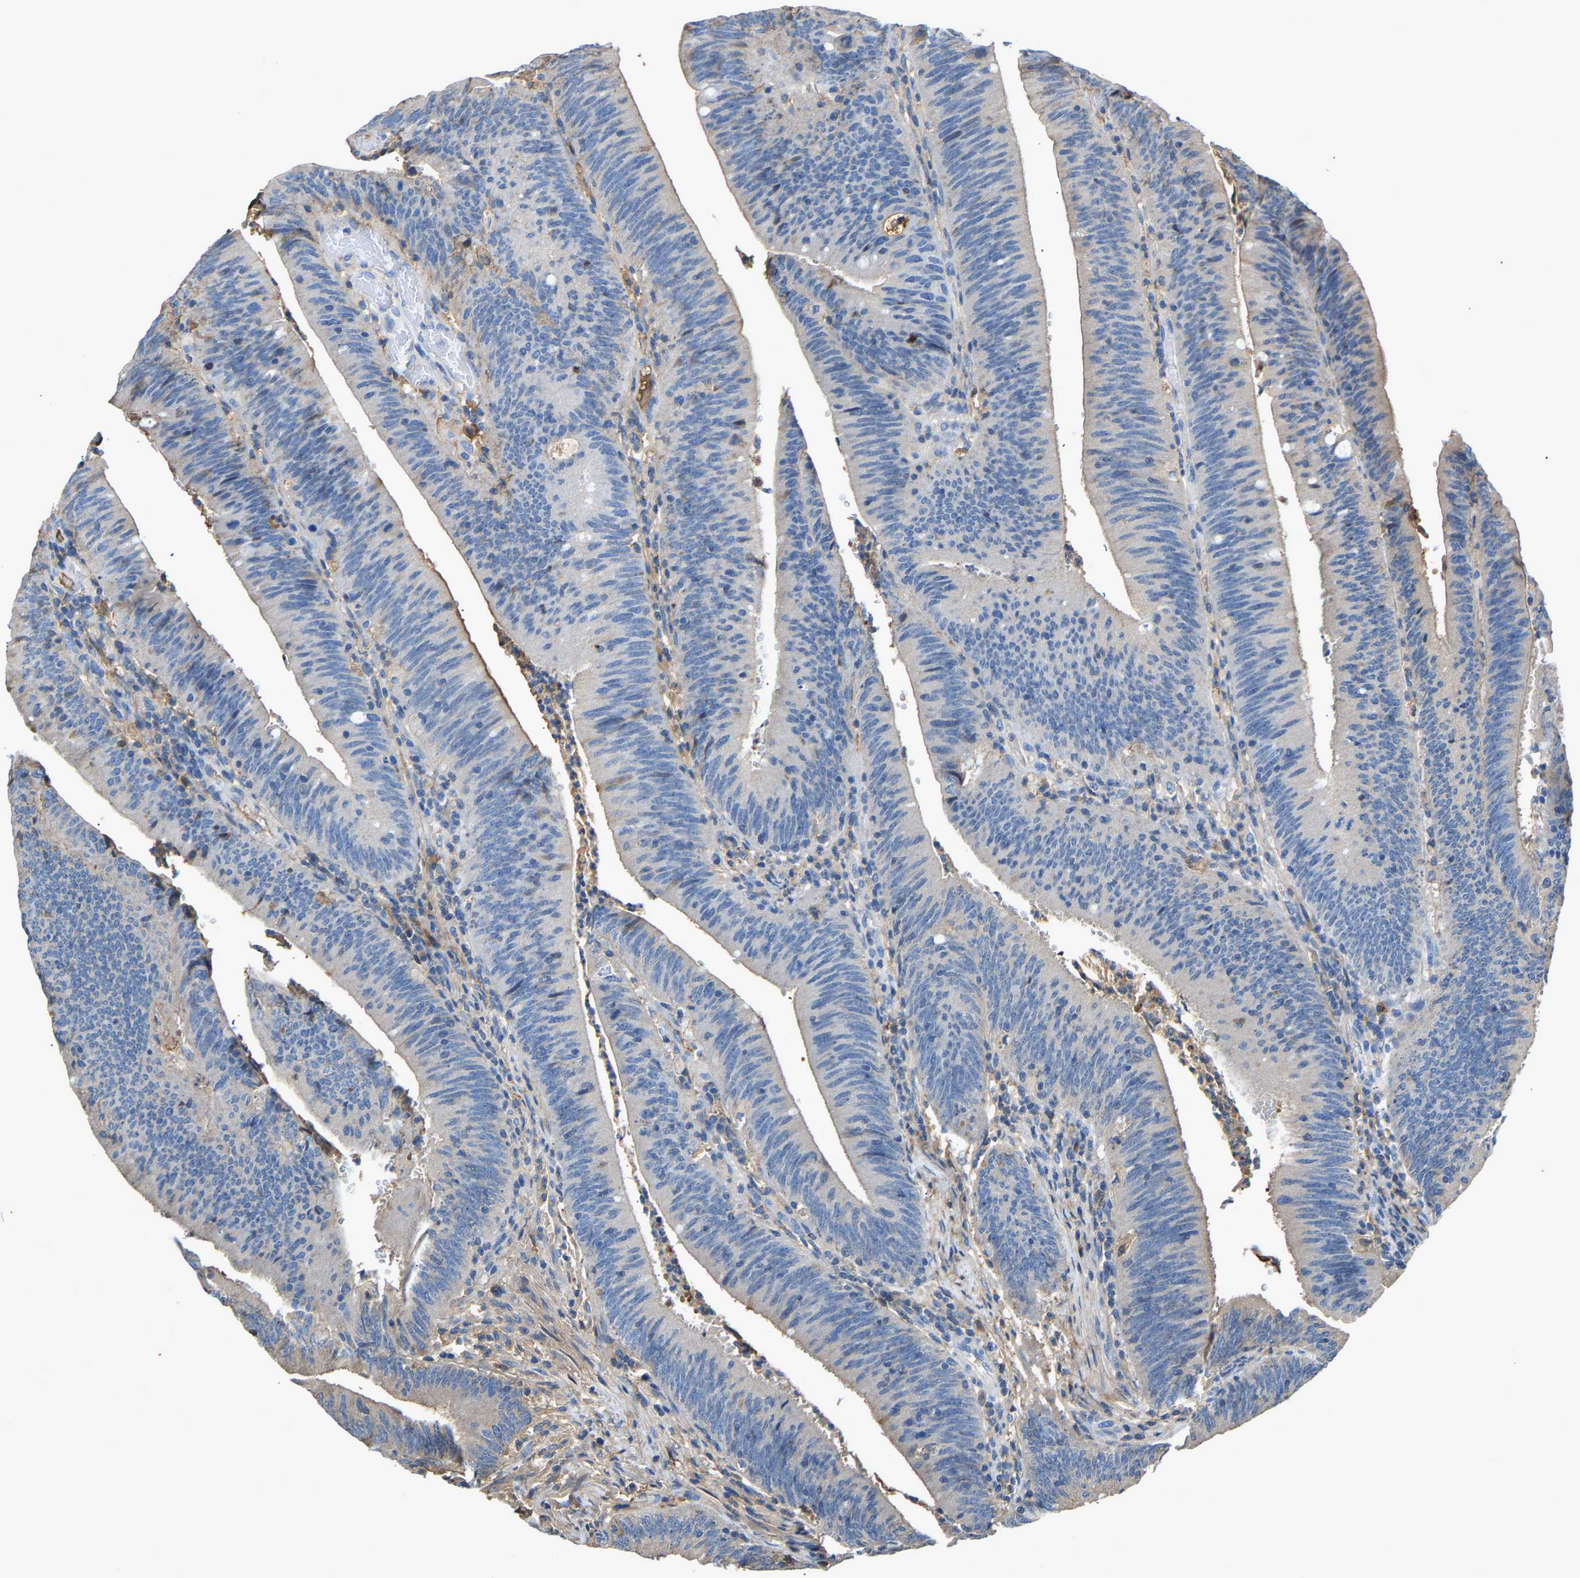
{"staining": {"intensity": "moderate", "quantity": "<25%", "location": "cytoplasmic/membranous"}, "tissue": "colorectal cancer", "cell_type": "Tumor cells", "image_type": "cancer", "snomed": [{"axis": "morphology", "description": "Normal tissue, NOS"}, {"axis": "morphology", "description": "Adenocarcinoma, NOS"}, {"axis": "topography", "description": "Rectum"}], "caption": "Colorectal adenocarcinoma was stained to show a protein in brown. There is low levels of moderate cytoplasmic/membranous expression in about <25% of tumor cells.", "gene": "STC1", "patient": {"sex": "female", "age": 66}}